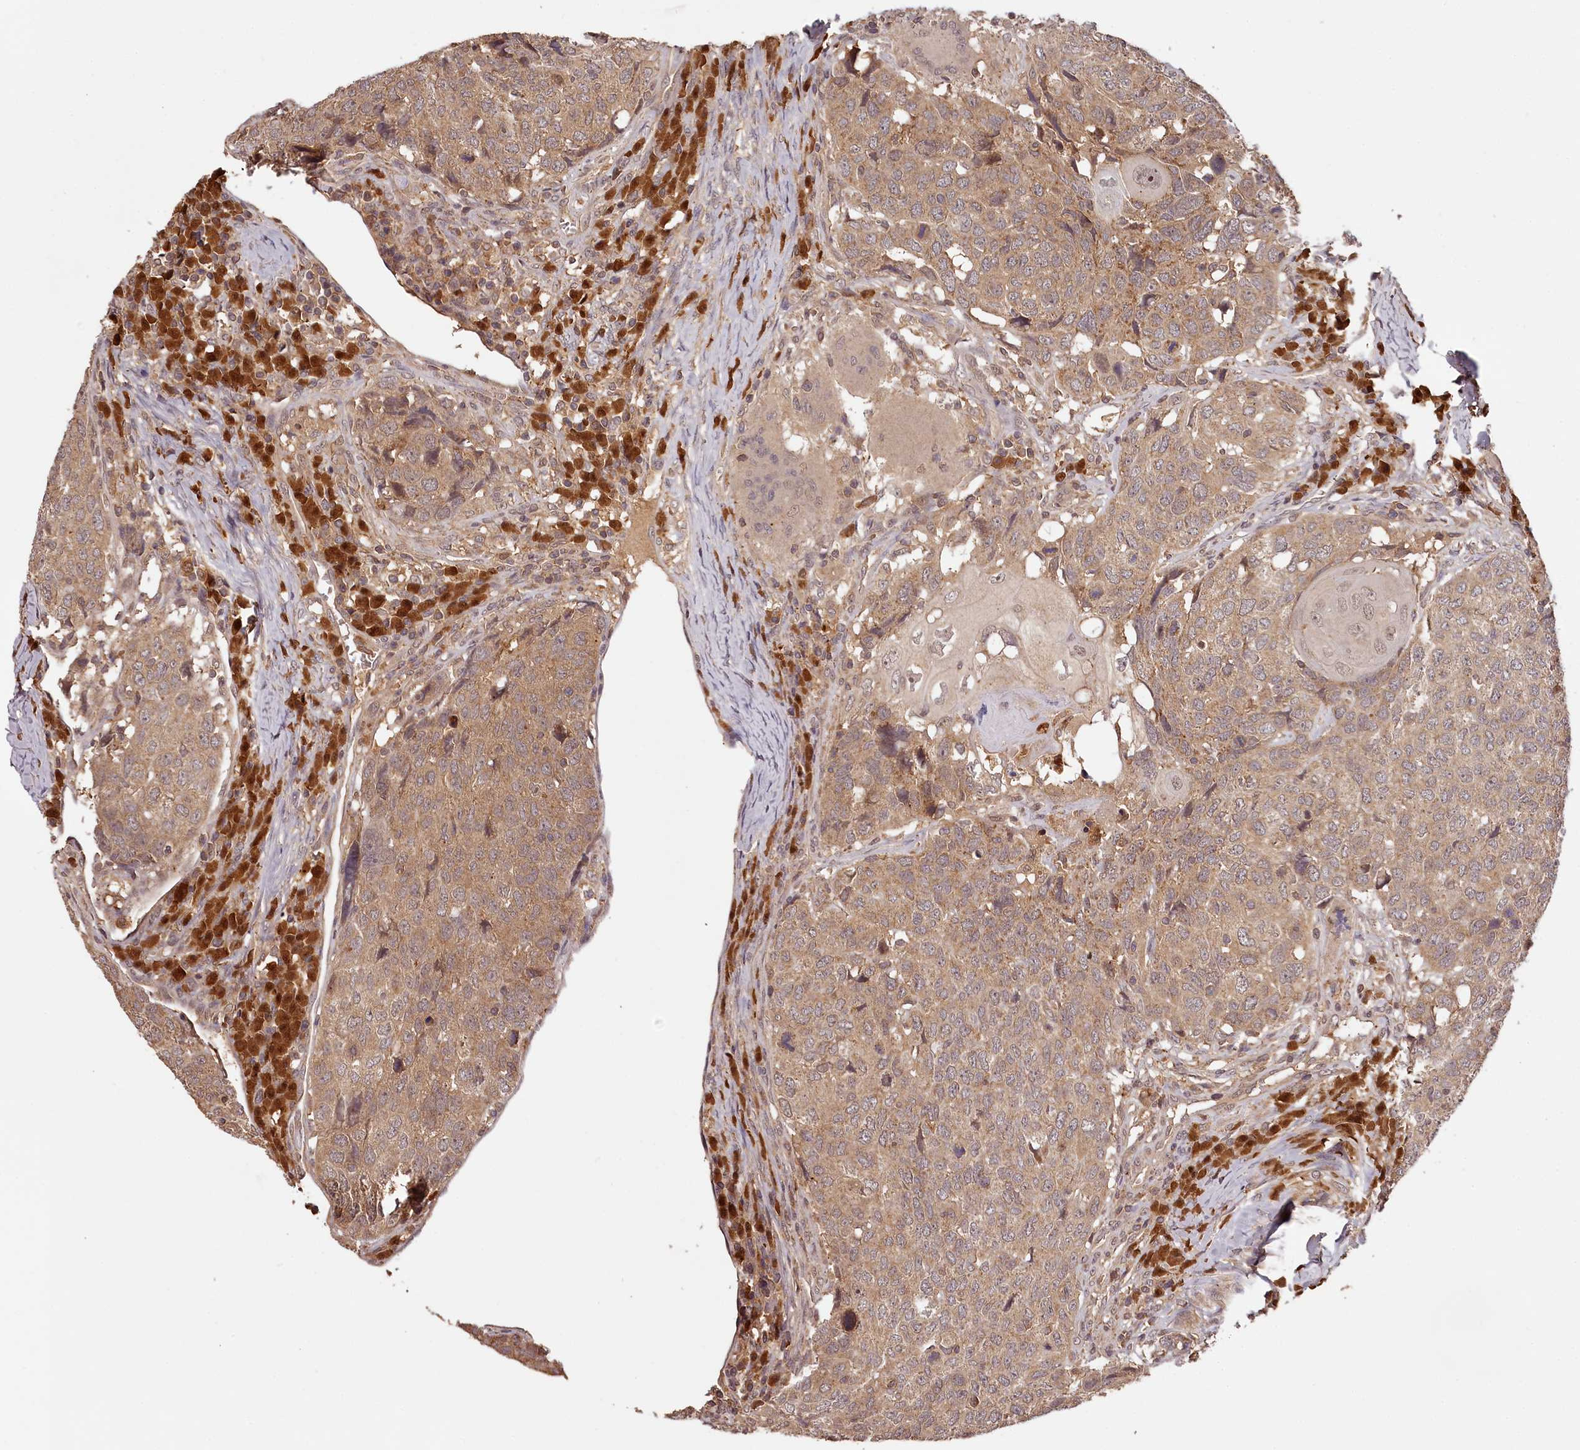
{"staining": {"intensity": "moderate", "quantity": ">75%", "location": "cytoplasmic/membranous"}, "tissue": "head and neck cancer", "cell_type": "Tumor cells", "image_type": "cancer", "snomed": [{"axis": "morphology", "description": "Squamous cell carcinoma, NOS"}, {"axis": "topography", "description": "Head-Neck"}], "caption": "Human head and neck cancer stained with a protein marker shows moderate staining in tumor cells.", "gene": "TTC12", "patient": {"sex": "male", "age": 66}}